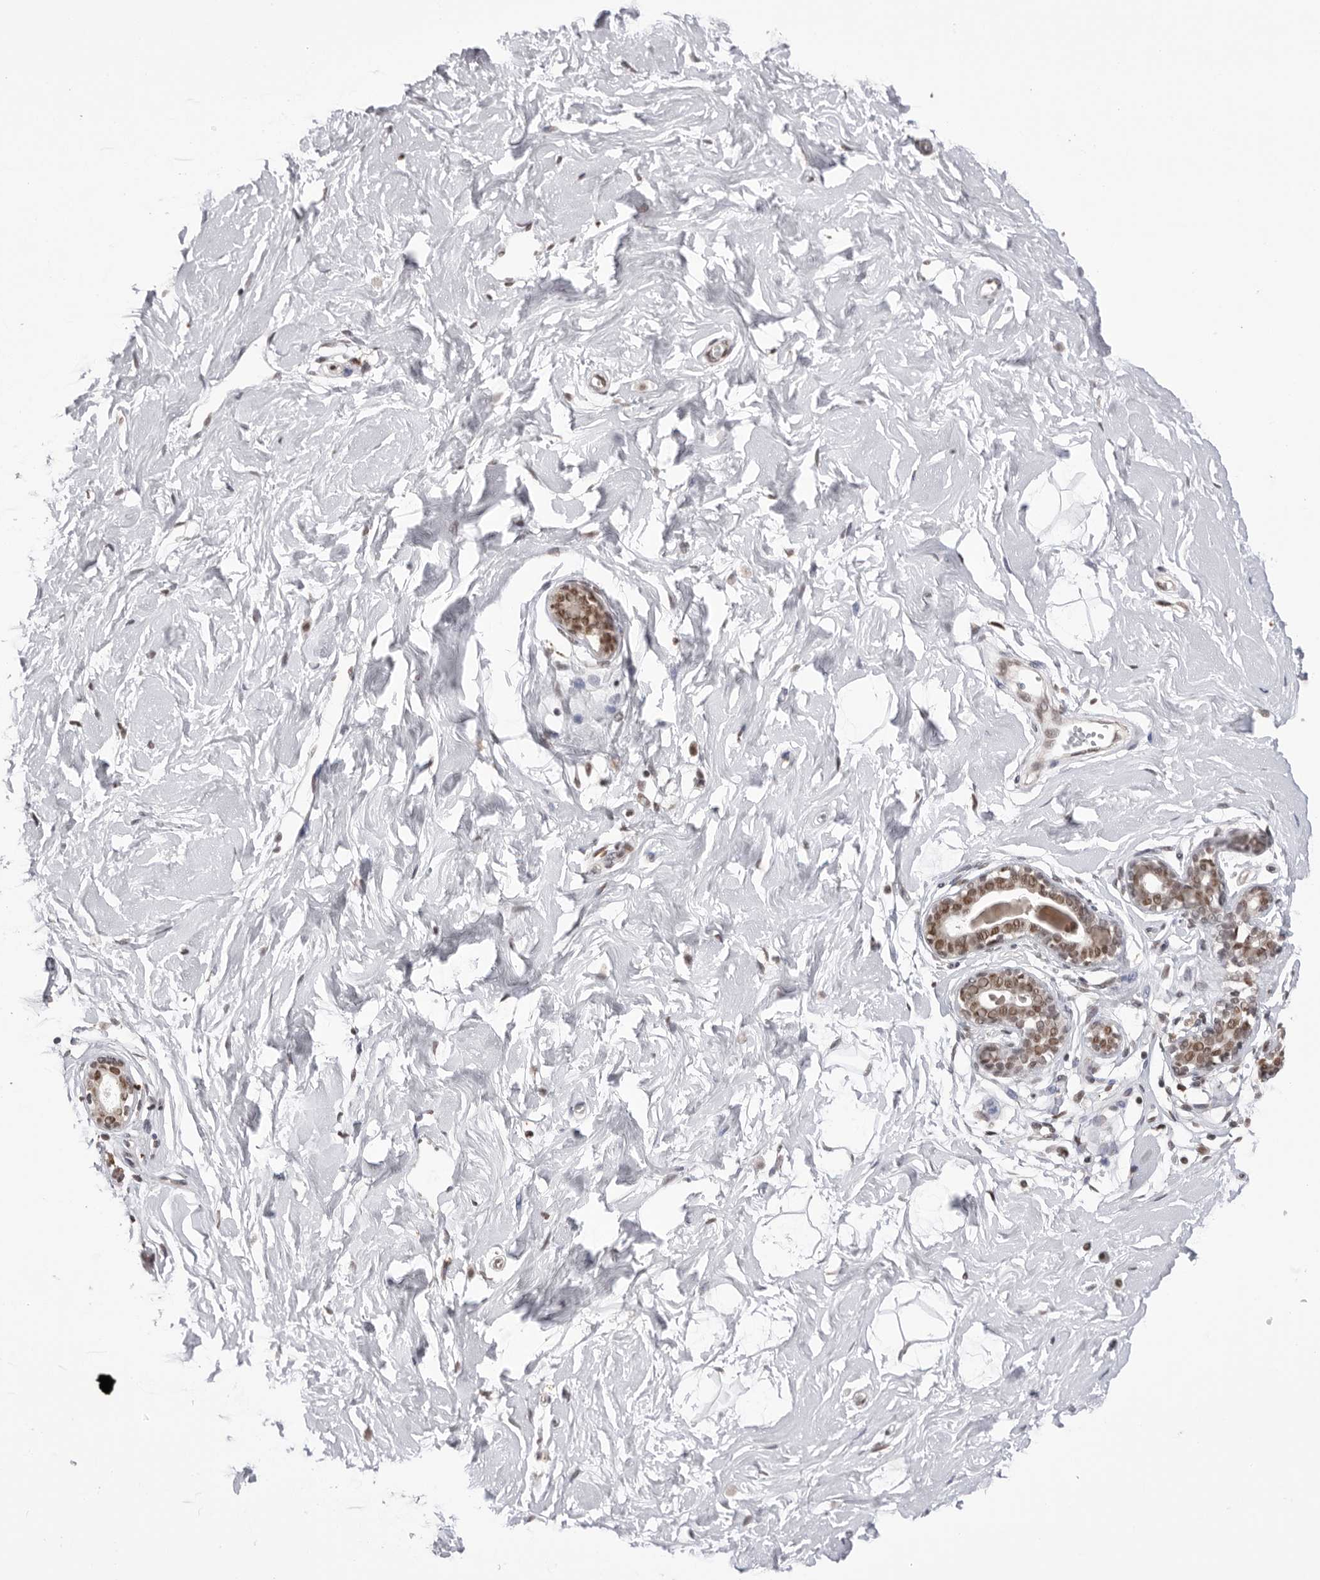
{"staining": {"intensity": "negative", "quantity": "none", "location": "none"}, "tissue": "breast", "cell_type": "Adipocytes", "image_type": "normal", "snomed": [{"axis": "morphology", "description": "Normal tissue, NOS"}, {"axis": "morphology", "description": "Adenoma, NOS"}, {"axis": "topography", "description": "Breast"}], "caption": "DAB immunohistochemical staining of normal human breast shows no significant positivity in adipocytes. (Brightfield microscopy of DAB immunohistochemistry (IHC) at high magnification).", "gene": "BCLAF3", "patient": {"sex": "female", "age": 23}}